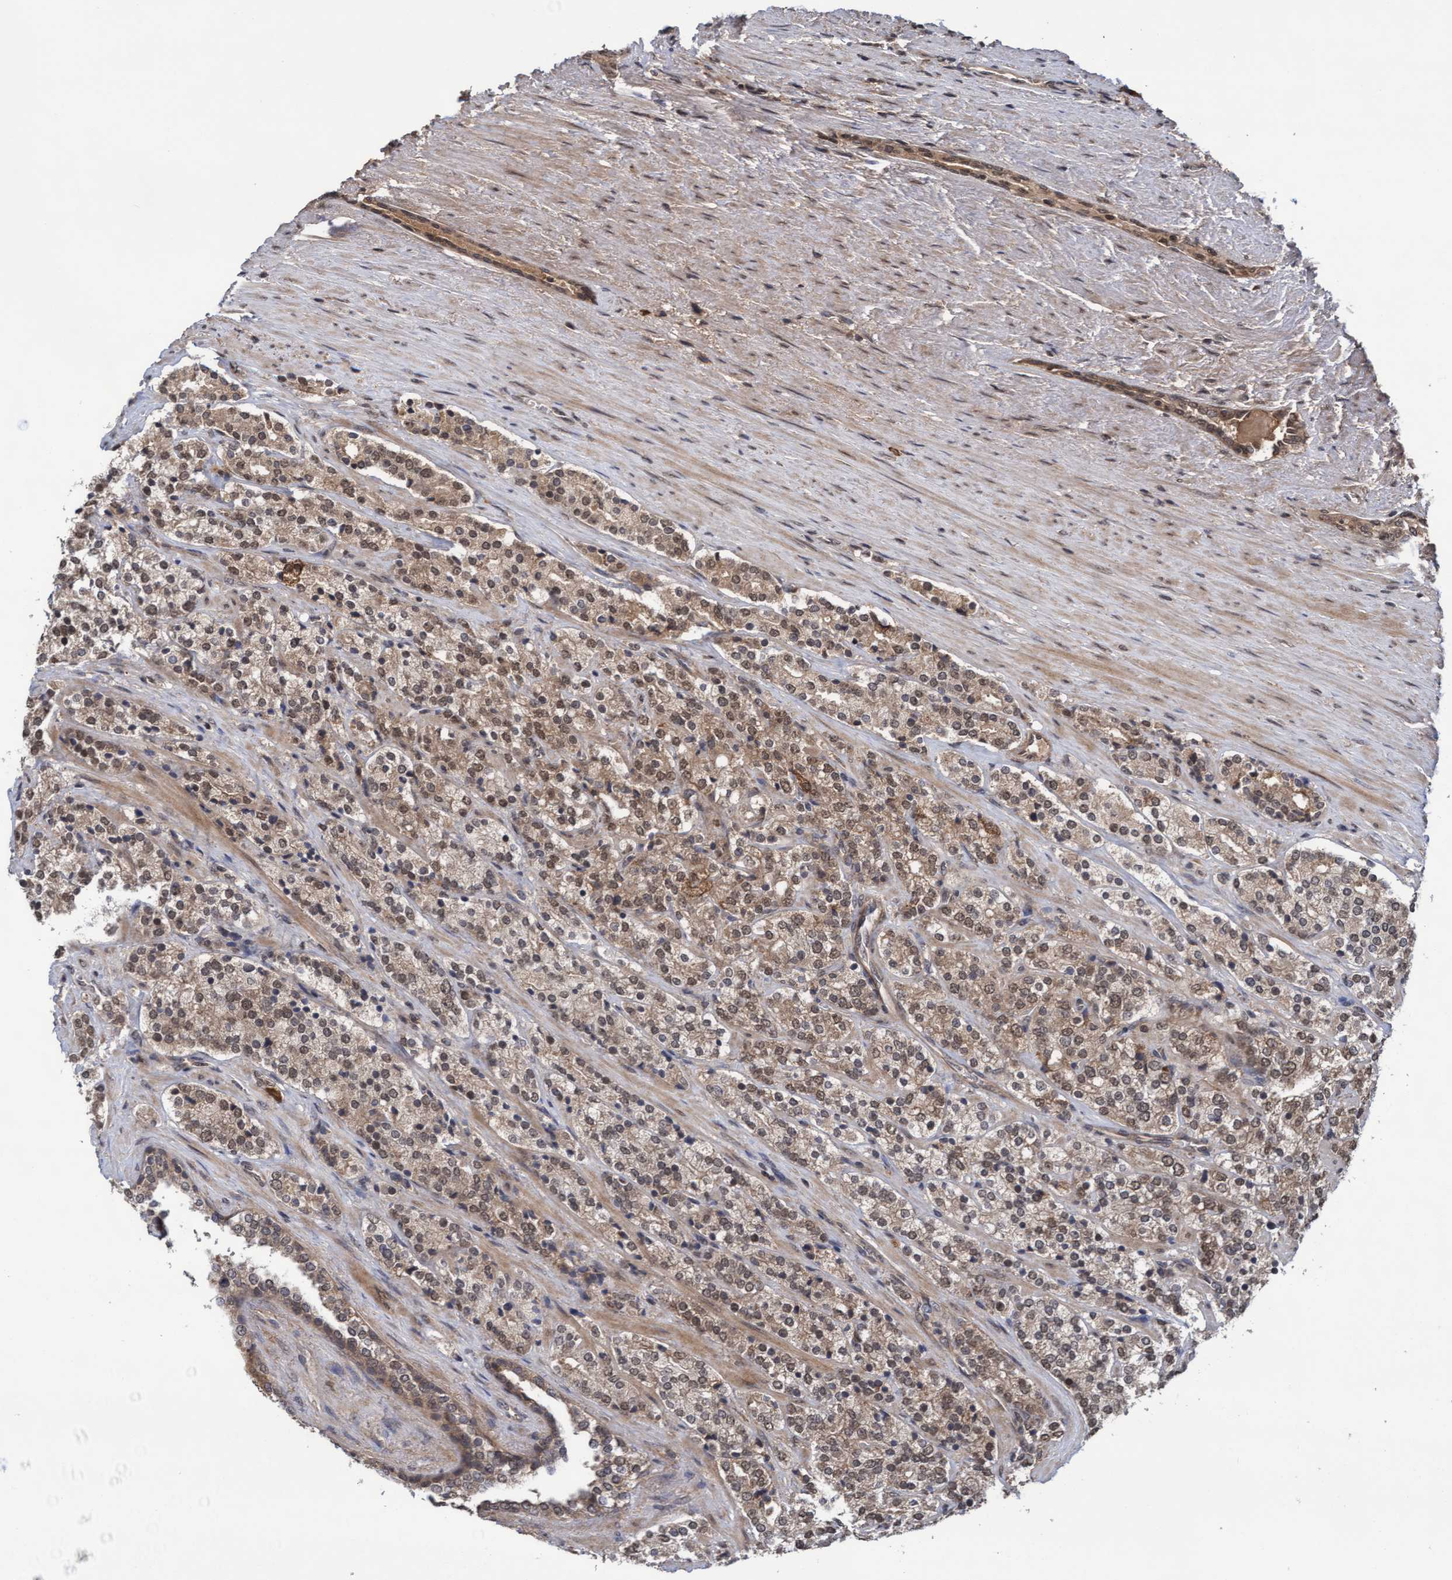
{"staining": {"intensity": "moderate", "quantity": ">75%", "location": "cytoplasmic/membranous,nuclear"}, "tissue": "prostate cancer", "cell_type": "Tumor cells", "image_type": "cancer", "snomed": [{"axis": "morphology", "description": "Adenocarcinoma, High grade"}, {"axis": "topography", "description": "Prostate"}], "caption": "DAB (3,3'-diaminobenzidine) immunohistochemical staining of prostate cancer (high-grade adenocarcinoma) displays moderate cytoplasmic/membranous and nuclear protein expression in approximately >75% of tumor cells.", "gene": "WASF1", "patient": {"sex": "male", "age": 71}}